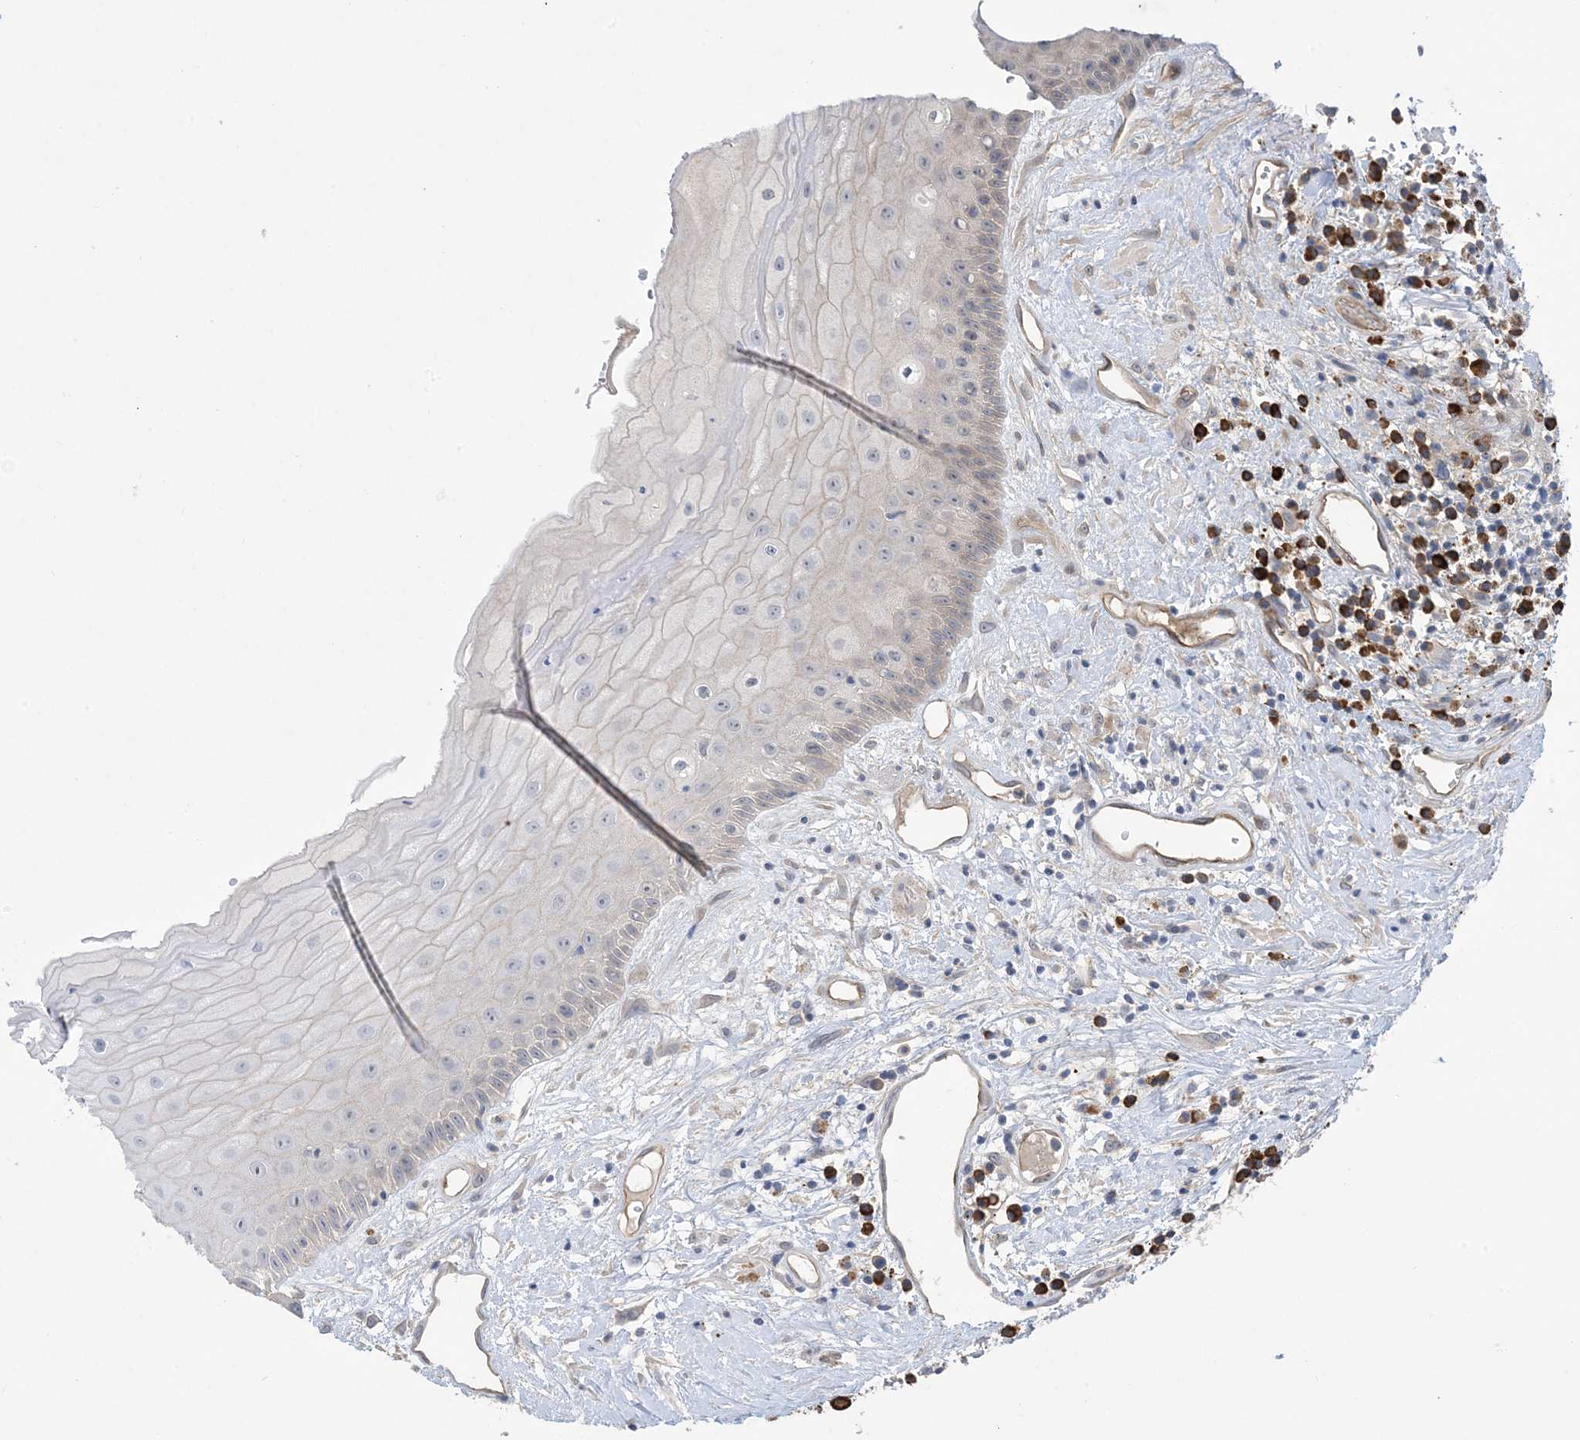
{"staining": {"intensity": "negative", "quantity": "none", "location": "none"}, "tissue": "oral mucosa", "cell_type": "Squamous epithelial cells", "image_type": "normal", "snomed": [{"axis": "morphology", "description": "Normal tissue, NOS"}, {"axis": "topography", "description": "Oral tissue"}], "caption": "DAB immunohistochemical staining of unremarkable oral mucosa exhibits no significant expression in squamous epithelial cells.", "gene": "AOC1", "patient": {"sex": "female", "age": 76}}